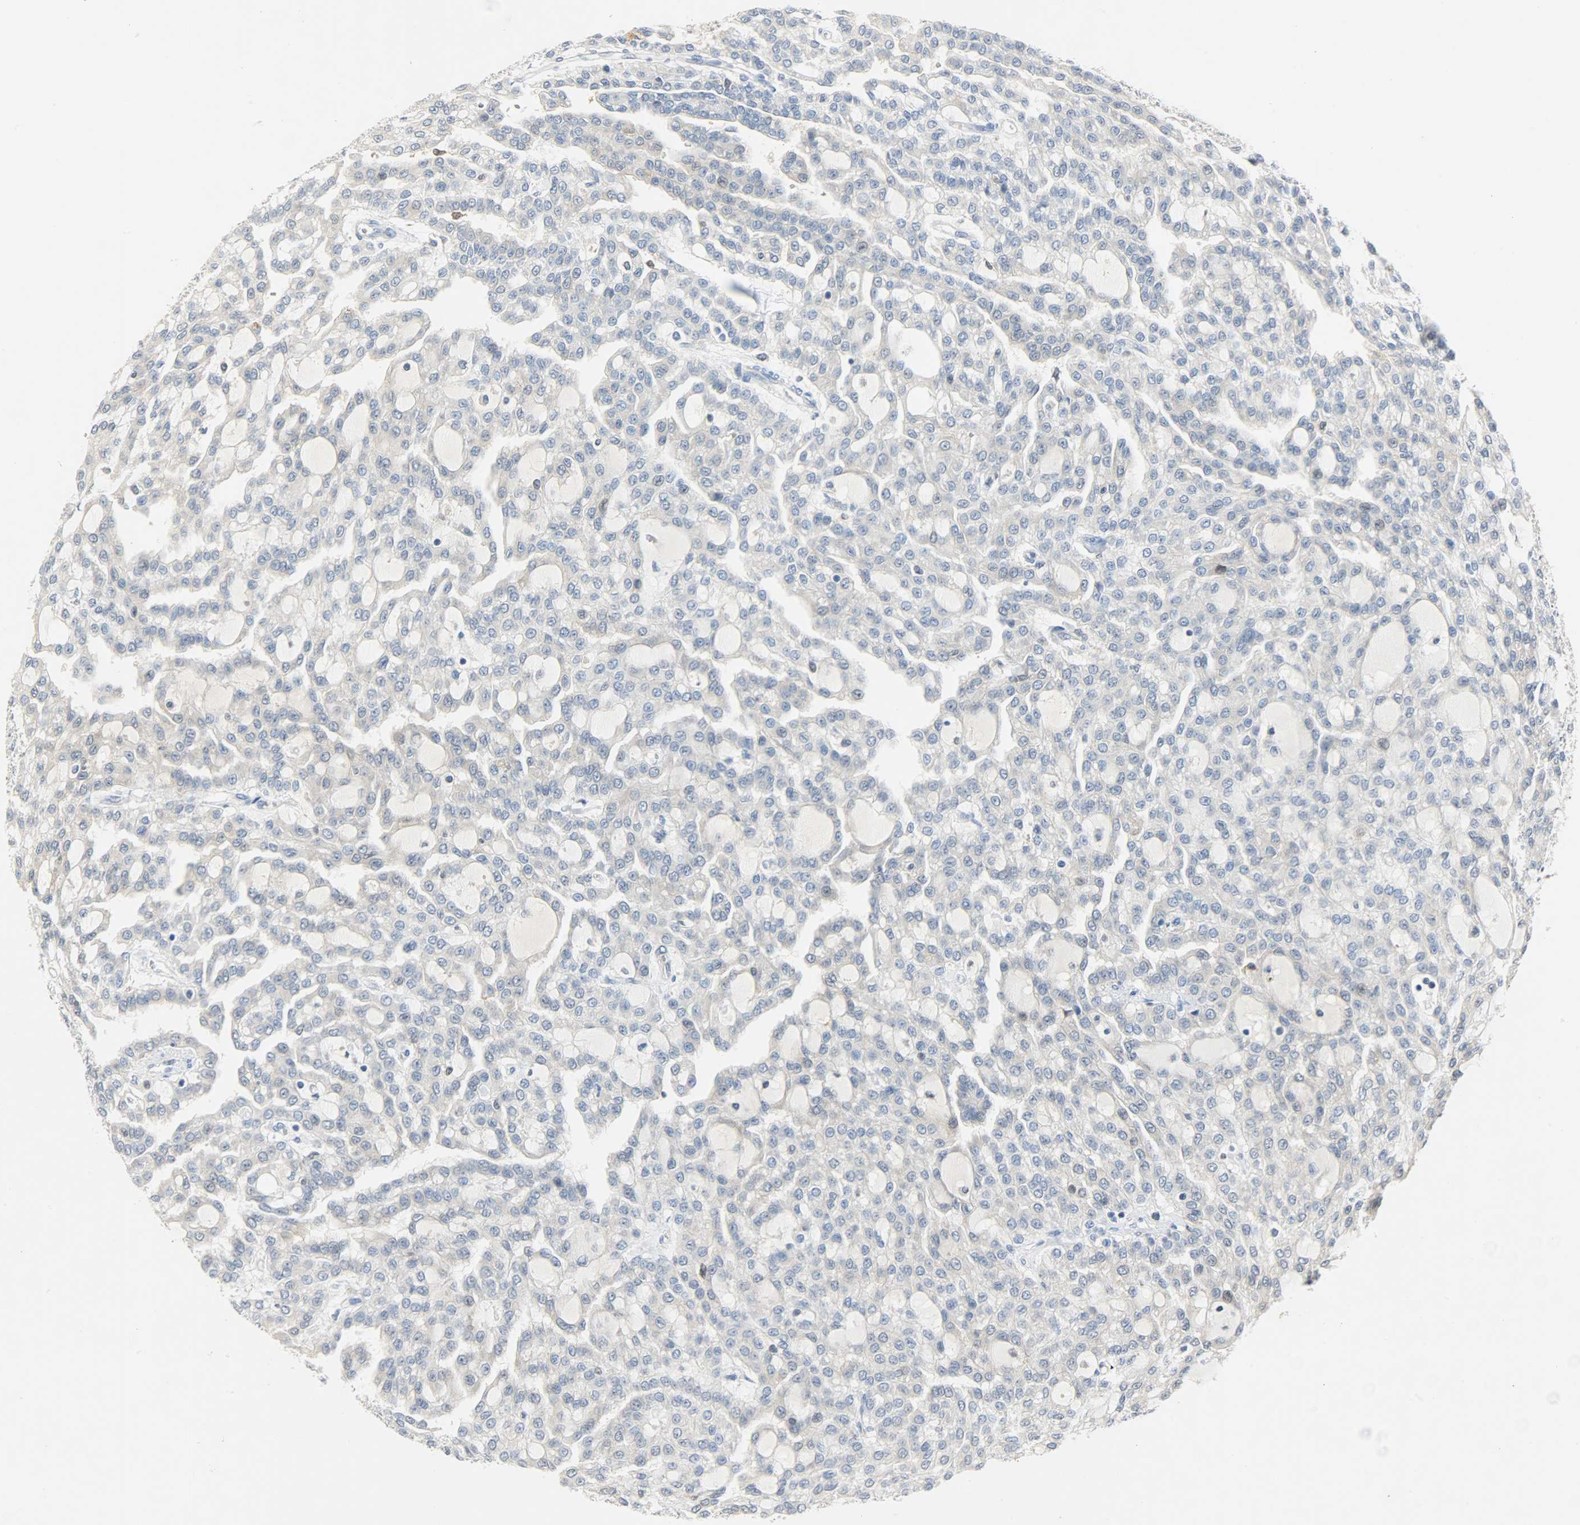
{"staining": {"intensity": "negative", "quantity": "none", "location": "none"}, "tissue": "renal cancer", "cell_type": "Tumor cells", "image_type": "cancer", "snomed": [{"axis": "morphology", "description": "Adenocarcinoma, NOS"}, {"axis": "topography", "description": "Kidney"}], "caption": "A histopathology image of renal adenocarcinoma stained for a protein displays no brown staining in tumor cells. (Stains: DAB (3,3'-diaminobenzidine) IHC with hematoxylin counter stain, Microscopy: brightfield microscopy at high magnification).", "gene": "EIF4EBP1", "patient": {"sex": "male", "age": 63}}